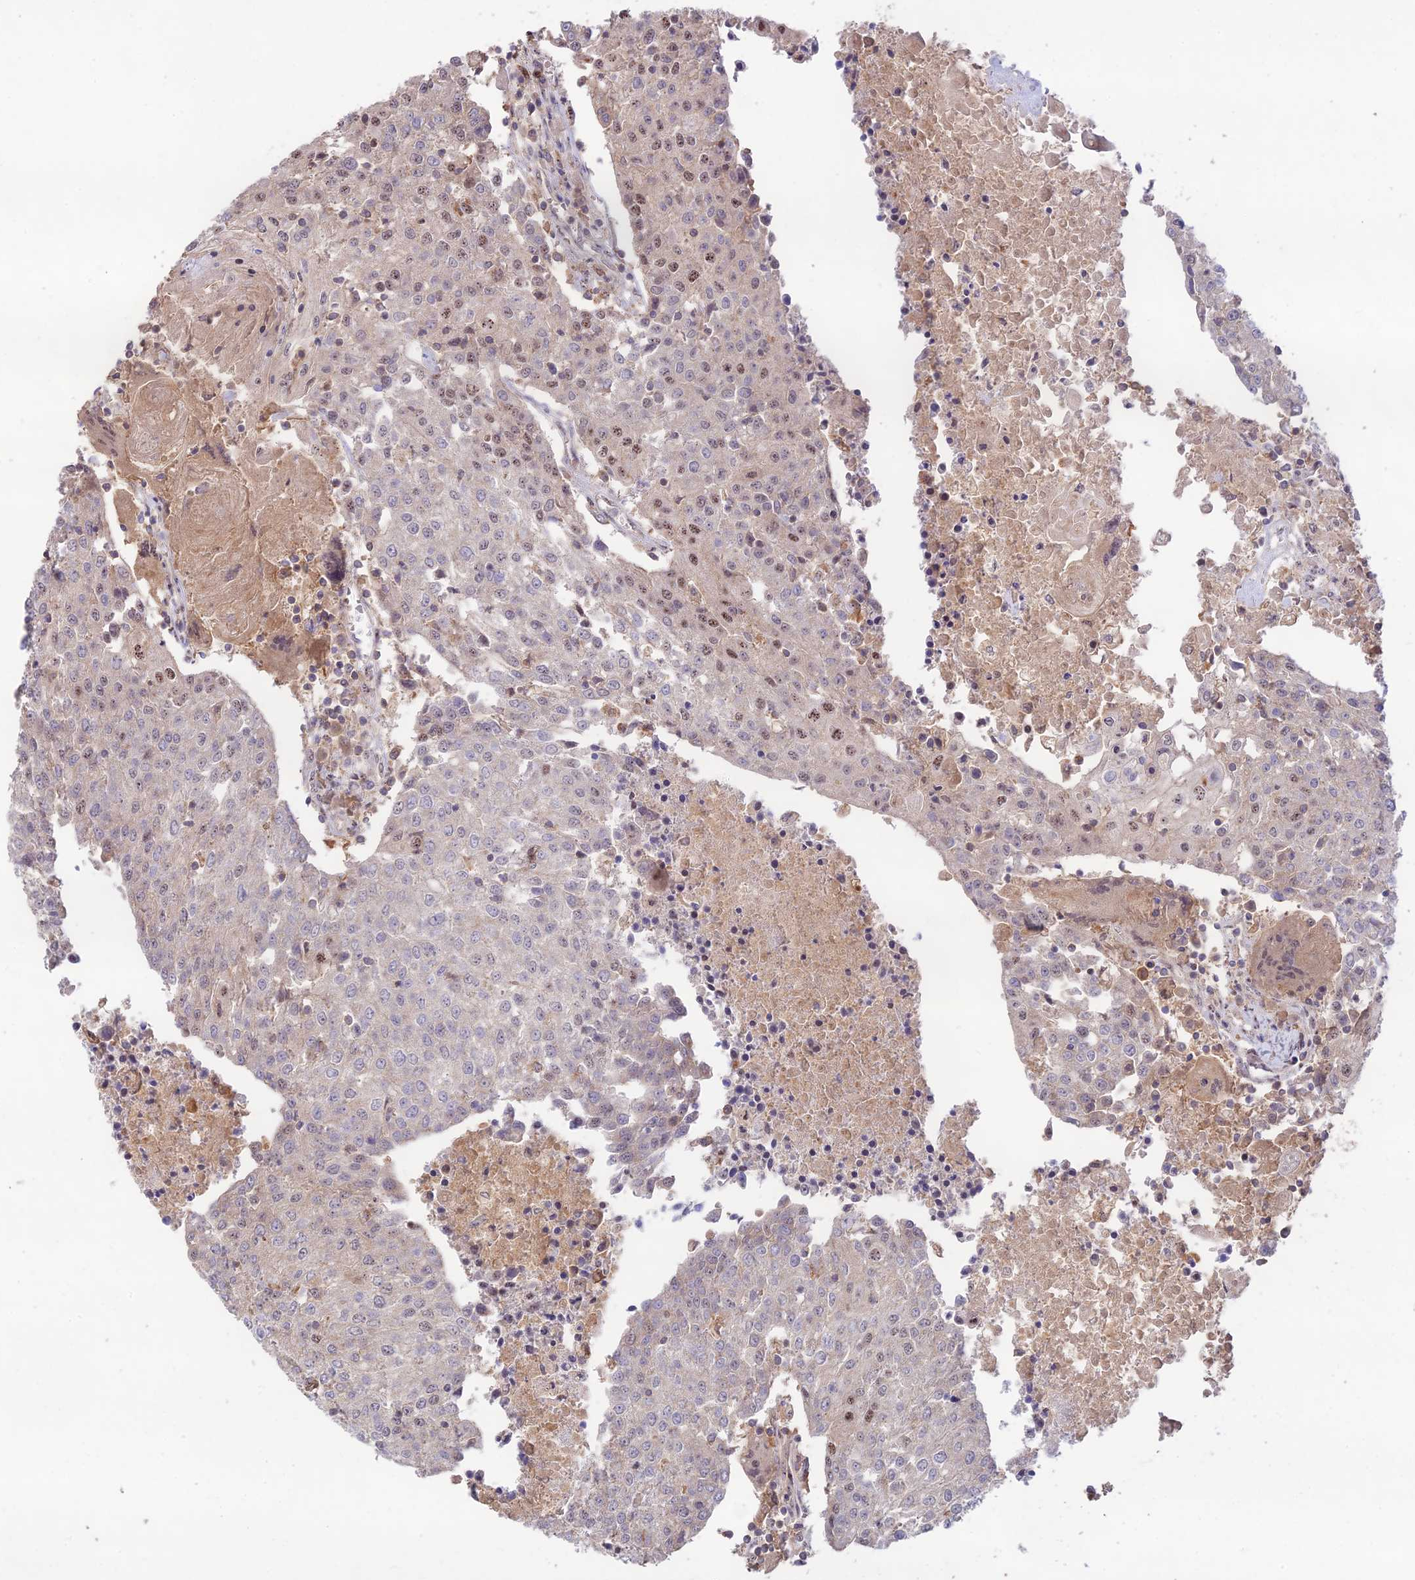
{"staining": {"intensity": "moderate", "quantity": "25%-75%", "location": "nuclear"}, "tissue": "urothelial cancer", "cell_type": "Tumor cells", "image_type": "cancer", "snomed": [{"axis": "morphology", "description": "Urothelial carcinoma, High grade"}, {"axis": "topography", "description": "Urinary bladder"}], "caption": "Protein analysis of urothelial carcinoma (high-grade) tissue shows moderate nuclear staining in approximately 25%-75% of tumor cells.", "gene": "CLCF1", "patient": {"sex": "female", "age": 85}}